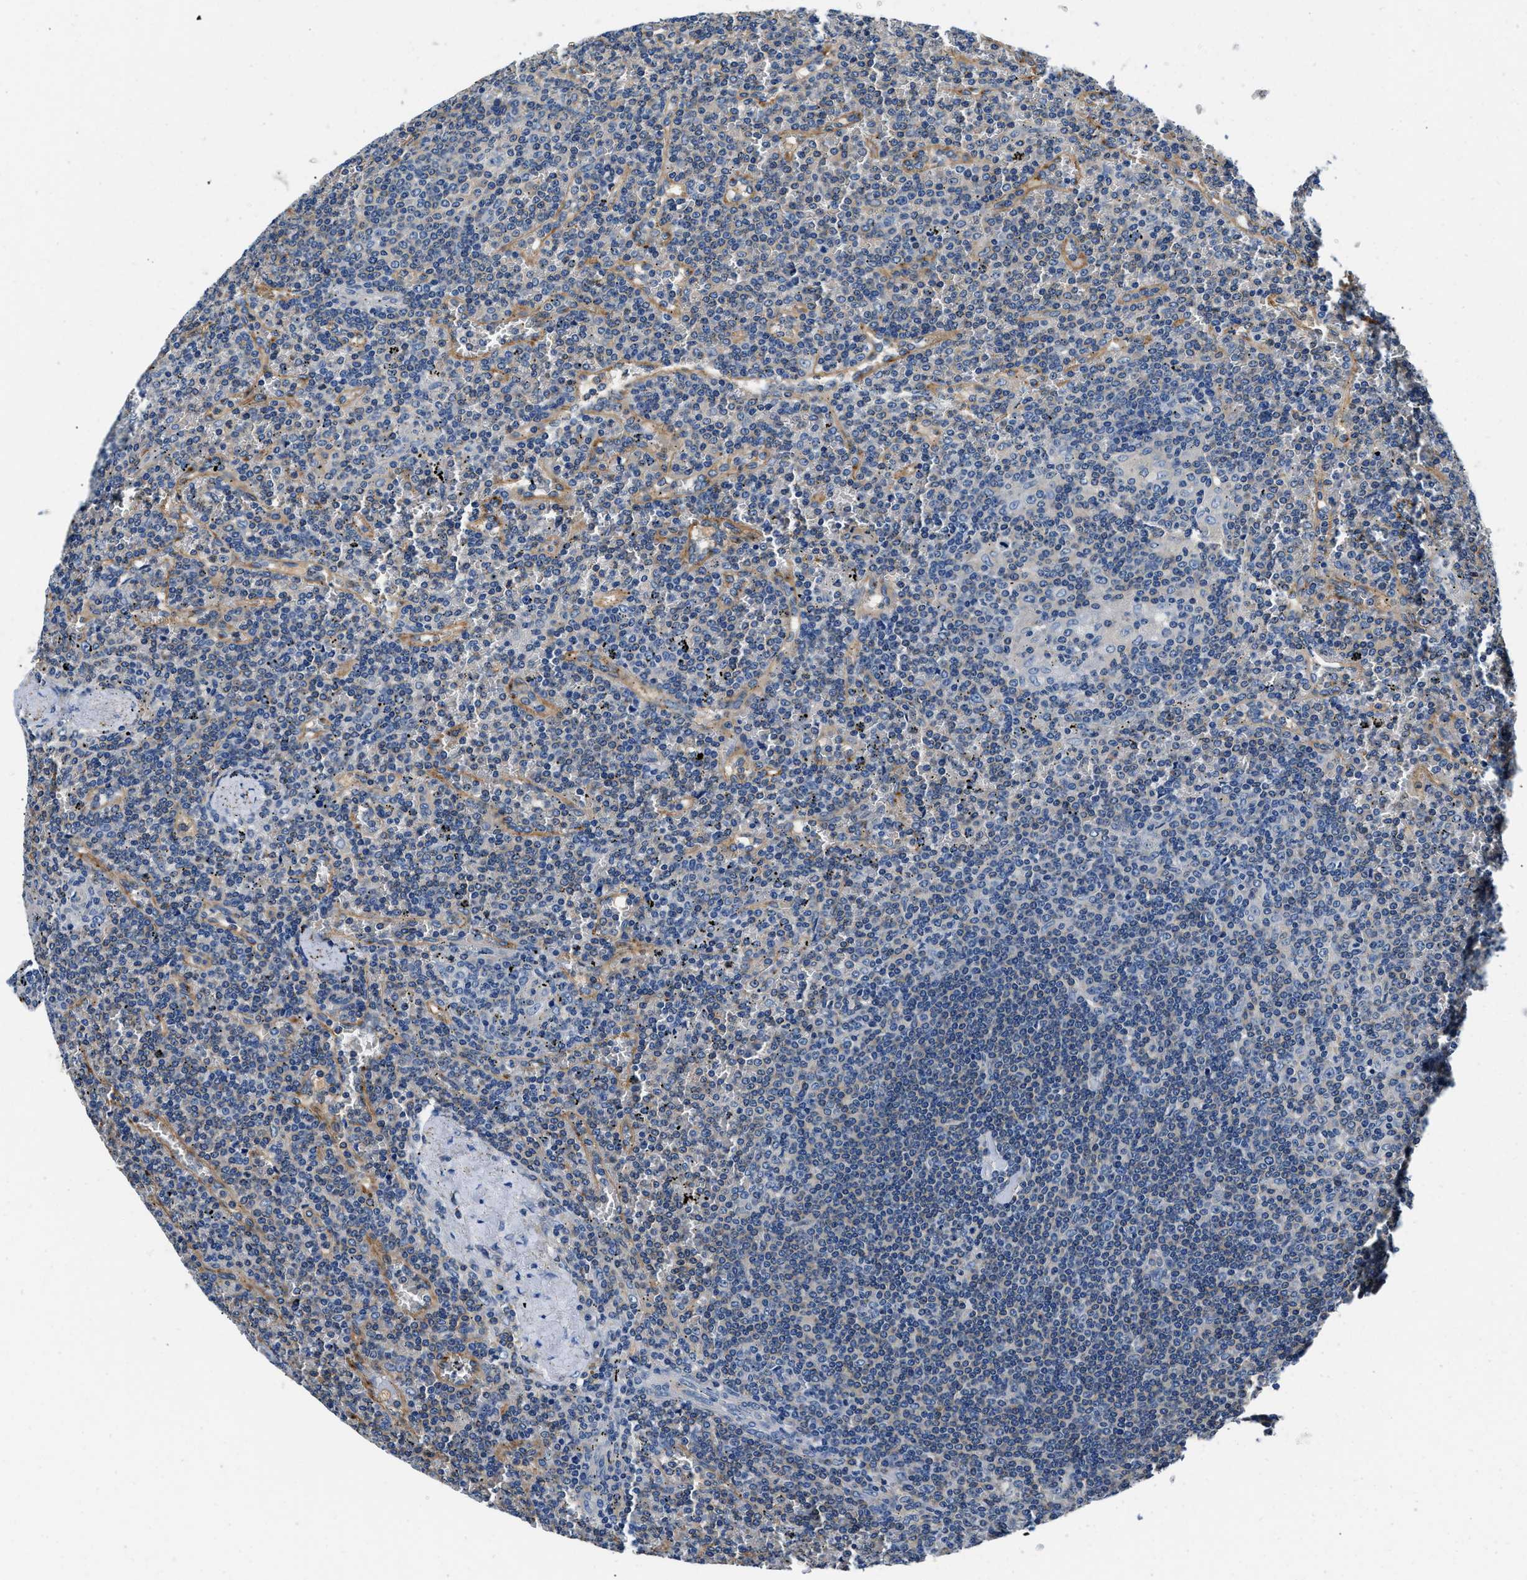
{"staining": {"intensity": "negative", "quantity": "none", "location": "none"}, "tissue": "lymphoma", "cell_type": "Tumor cells", "image_type": "cancer", "snomed": [{"axis": "morphology", "description": "Malignant lymphoma, non-Hodgkin's type, Low grade"}, {"axis": "topography", "description": "Spleen"}], "caption": "Immunohistochemistry (IHC) micrograph of human lymphoma stained for a protein (brown), which displays no positivity in tumor cells.", "gene": "ZFAND3", "patient": {"sex": "female", "age": 19}}